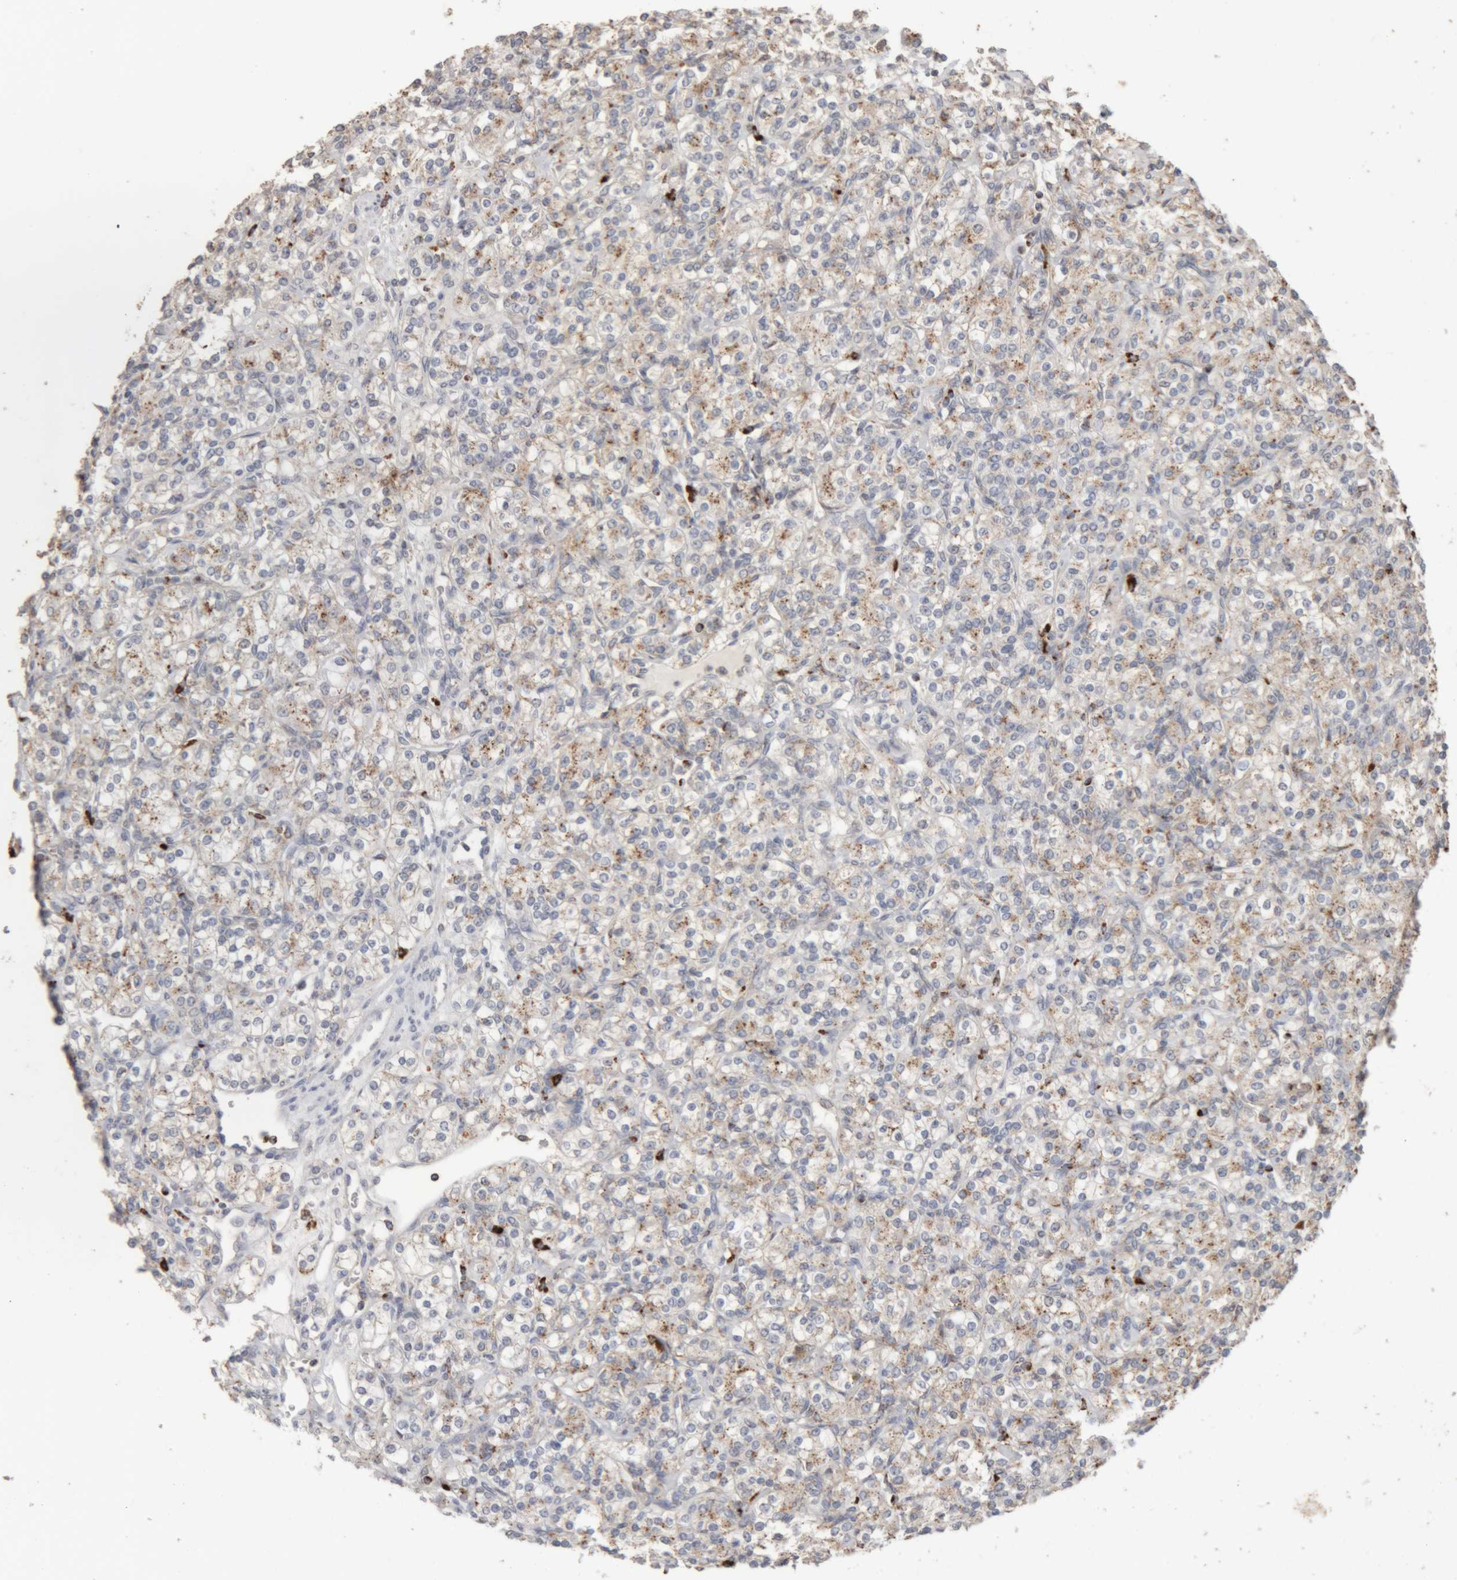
{"staining": {"intensity": "moderate", "quantity": ">75%", "location": "cytoplasmic/membranous"}, "tissue": "renal cancer", "cell_type": "Tumor cells", "image_type": "cancer", "snomed": [{"axis": "morphology", "description": "Adenocarcinoma, NOS"}, {"axis": "topography", "description": "Kidney"}], "caption": "Renal adenocarcinoma was stained to show a protein in brown. There is medium levels of moderate cytoplasmic/membranous expression in about >75% of tumor cells.", "gene": "ARSA", "patient": {"sex": "male", "age": 77}}